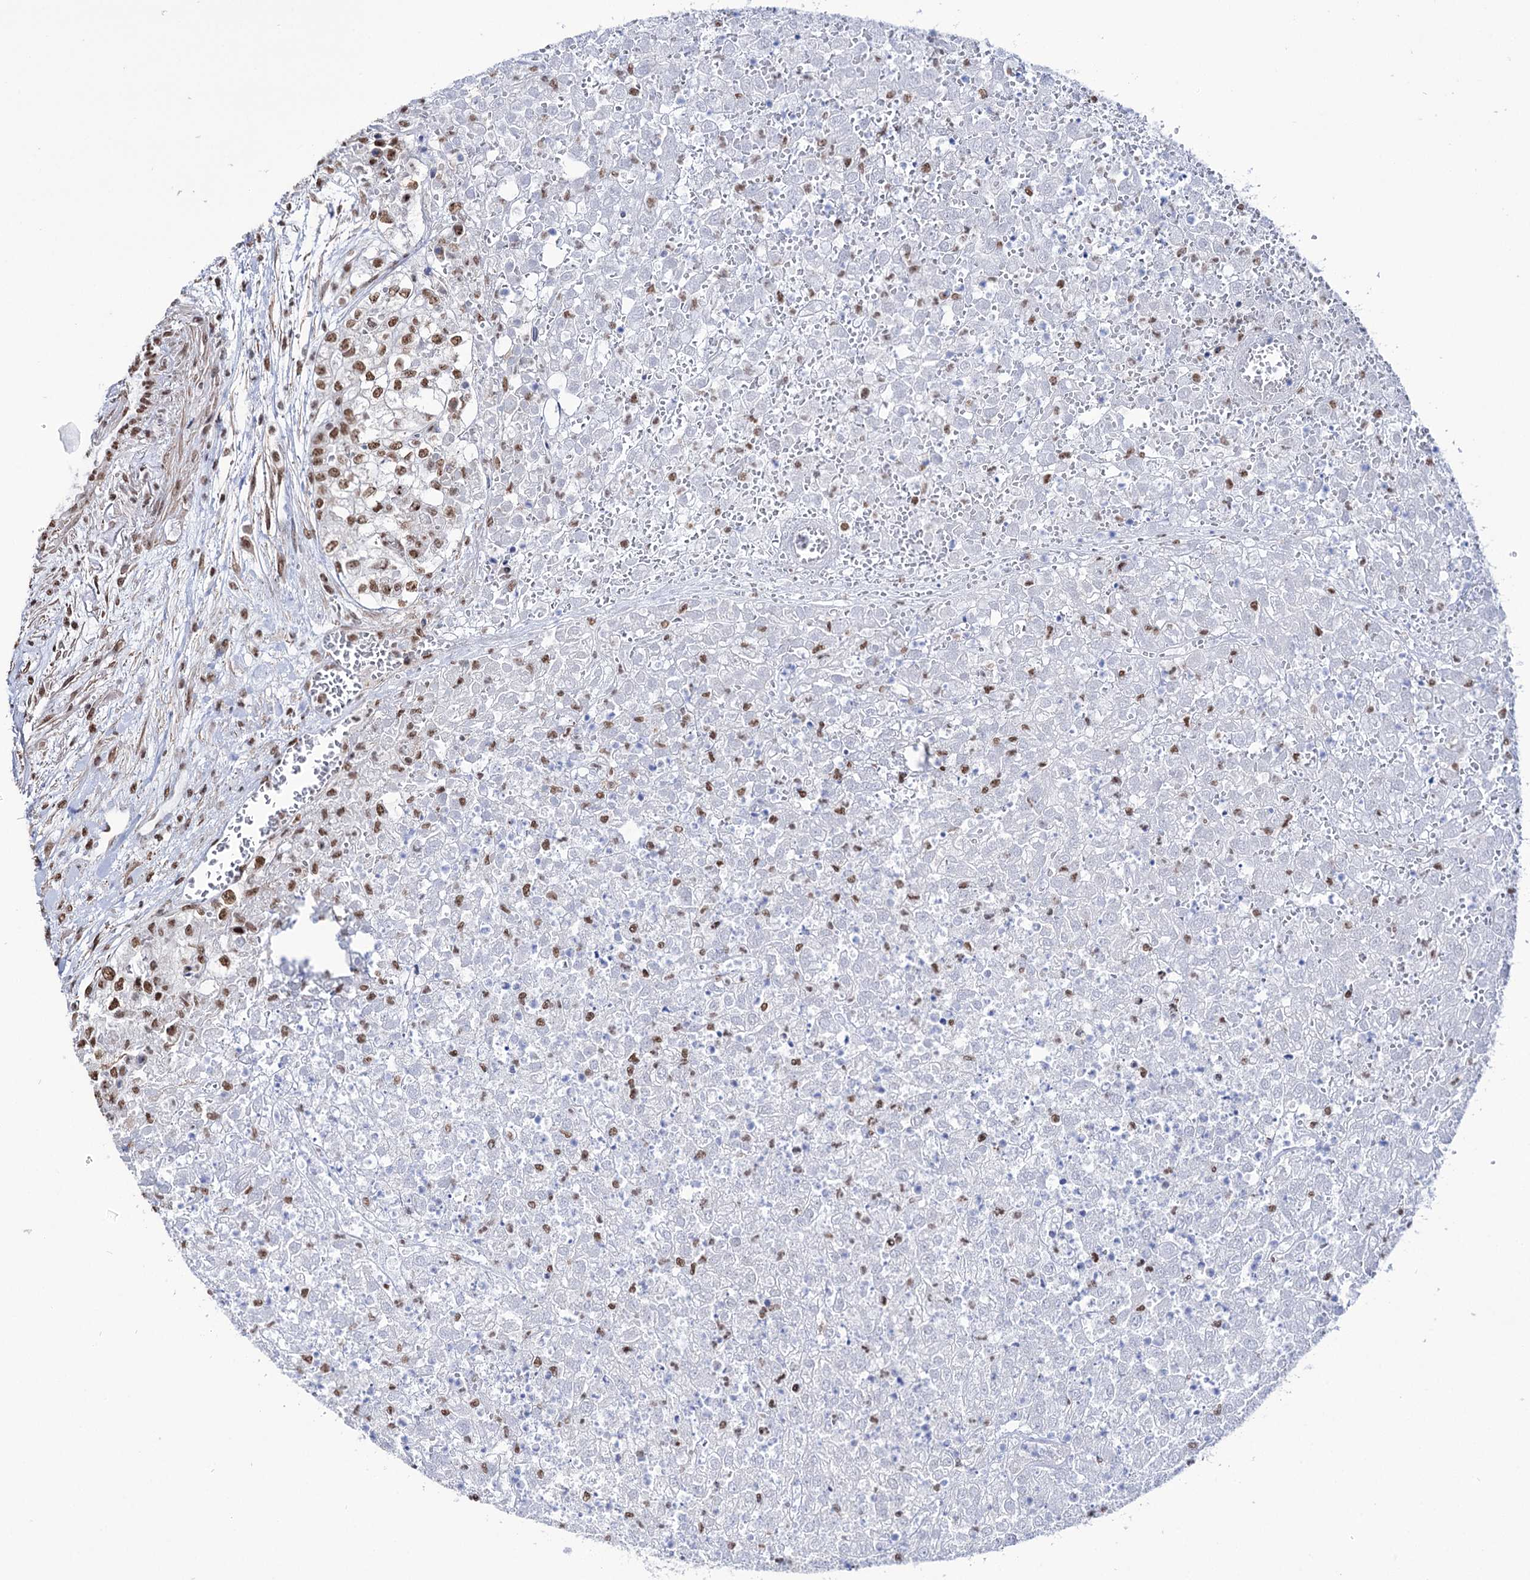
{"staining": {"intensity": "moderate", "quantity": ">75%", "location": "nuclear"}, "tissue": "renal cancer", "cell_type": "Tumor cells", "image_type": "cancer", "snomed": [{"axis": "morphology", "description": "Adenocarcinoma, NOS"}, {"axis": "topography", "description": "Kidney"}], "caption": "IHC of human renal cancer (adenocarcinoma) displays medium levels of moderate nuclear positivity in approximately >75% of tumor cells.", "gene": "ABHD10", "patient": {"sex": "female", "age": 54}}